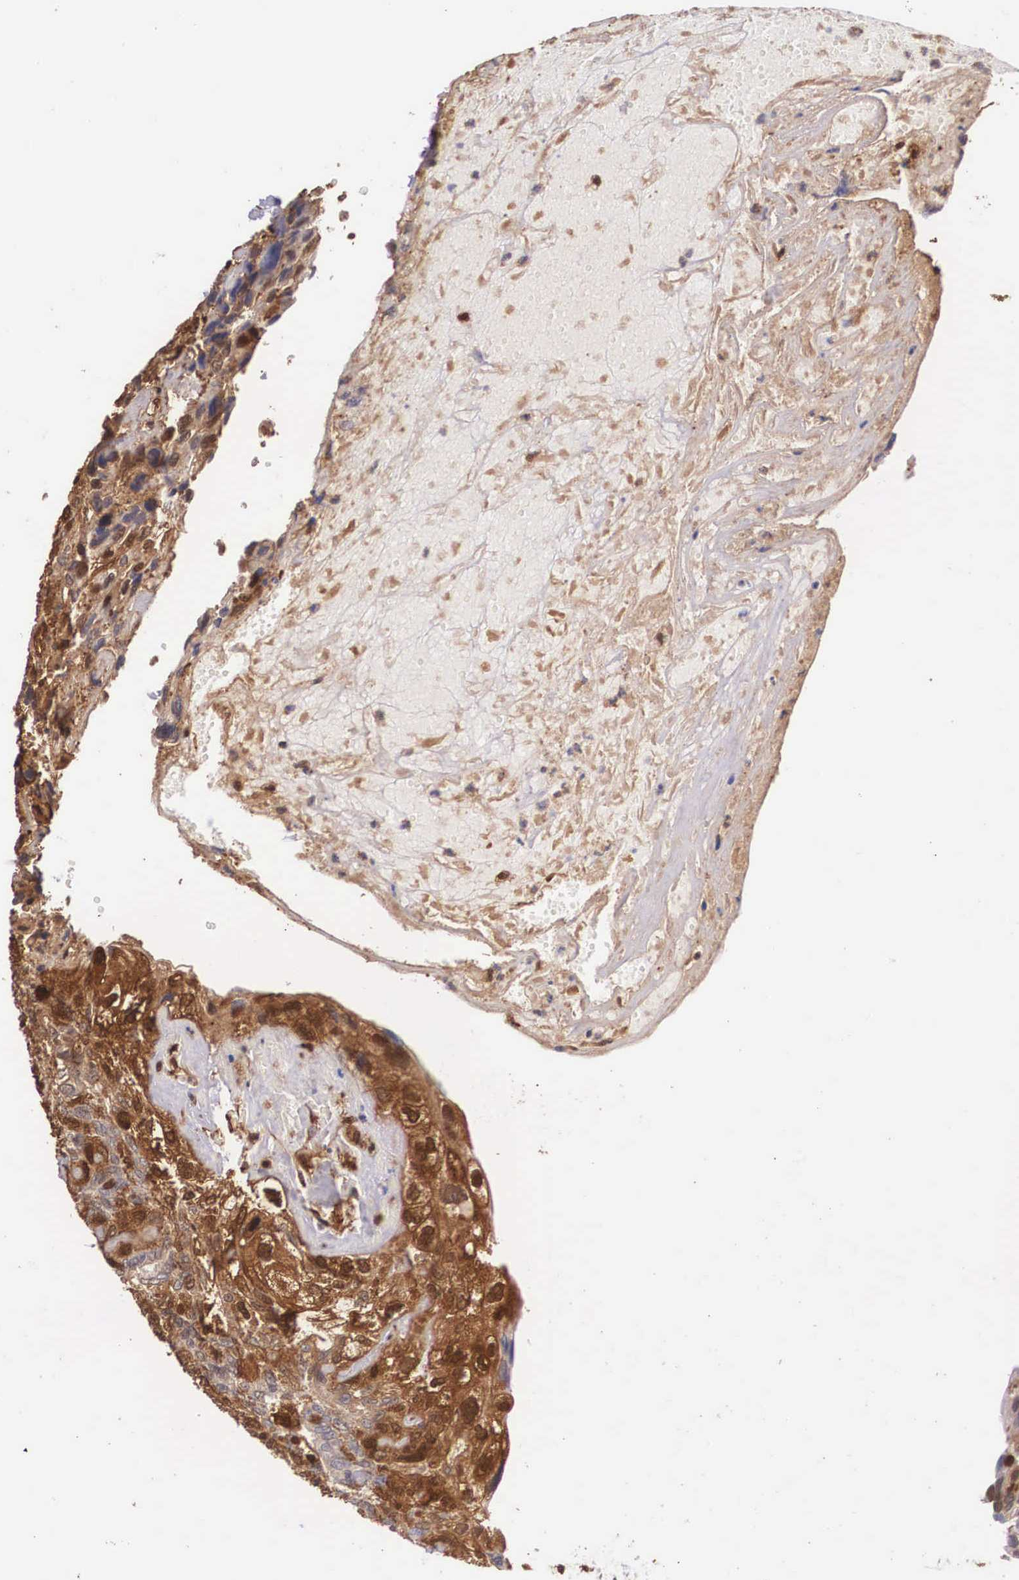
{"staining": {"intensity": "strong", "quantity": ">75%", "location": "cytoplasmic/membranous"}, "tissue": "breast cancer", "cell_type": "Tumor cells", "image_type": "cancer", "snomed": [{"axis": "morphology", "description": "Neoplasm, malignant, NOS"}, {"axis": "topography", "description": "Breast"}], "caption": "IHC staining of breast cancer, which displays high levels of strong cytoplasmic/membranous positivity in about >75% of tumor cells indicating strong cytoplasmic/membranous protein staining. The staining was performed using DAB (3,3'-diaminobenzidine) (brown) for protein detection and nuclei were counterstained in hematoxylin (blue).", "gene": "LGALS1", "patient": {"sex": "female", "age": 50}}